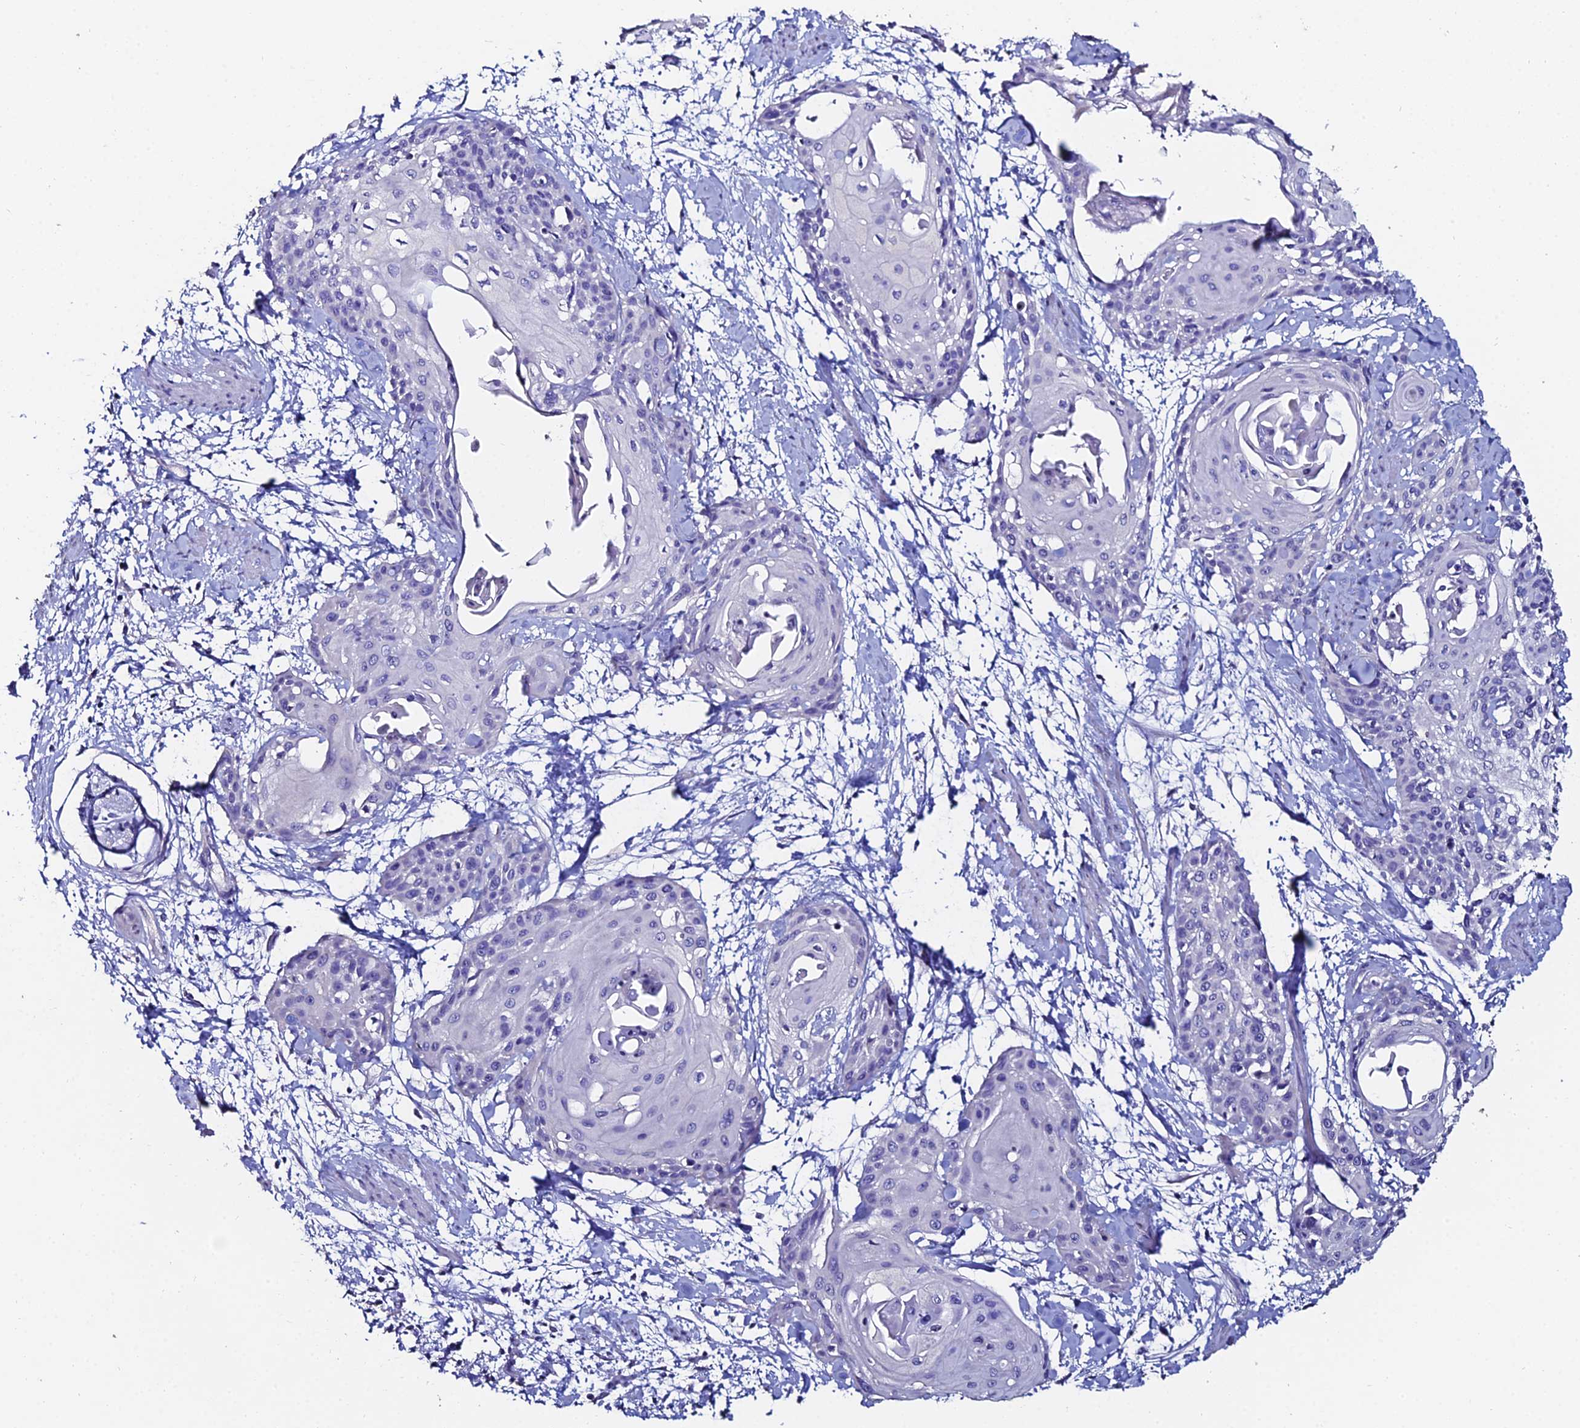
{"staining": {"intensity": "negative", "quantity": "none", "location": "none"}, "tissue": "cervical cancer", "cell_type": "Tumor cells", "image_type": "cancer", "snomed": [{"axis": "morphology", "description": "Squamous cell carcinoma, NOS"}, {"axis": "topography", "description": "Cervix"}], "caption": "There is no significant positivity in tumor cells of cervical cancer (squamous cell carcinoma).", "gene": "ESRRG", "patient": {"sex": "female", "age": 57}}